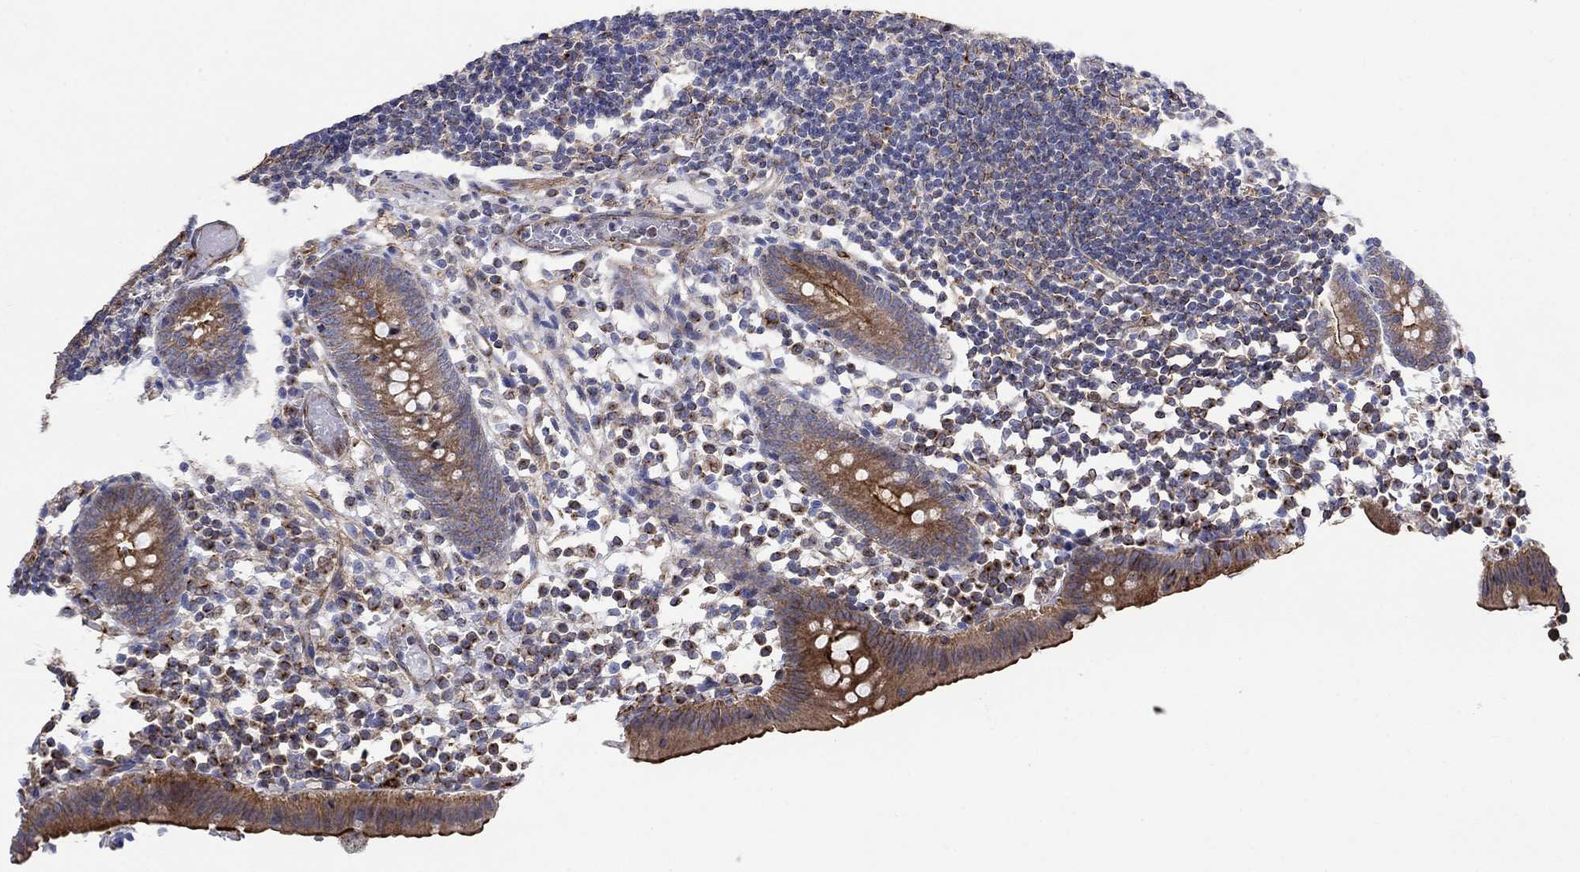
{"staining": {"intensity": "strong", "quantity": "<25%", "location": "cytoplasmic/membranous"}, "tissue": "appendix", "cell_type": "Glandular cells", "image_type": "normal", "snomed": [{"axis": "morphology", "description": "Normal tissue, NOS"}, {"axis": "topography", "description": "Appendix"}], "caption": "An immunohistochemistry (IHC) histopathology image of normal tissue is shown. Protein staining in brown shows strong cytoplasmic/membranous positivity in appendix within glandular cells. Using DAB (brown) and hematoxylin (blue) stains, captured at high magnification using brightfield microscopy.", "gene": "TPRN", "patient": {"sex": "female", "age": 40}}